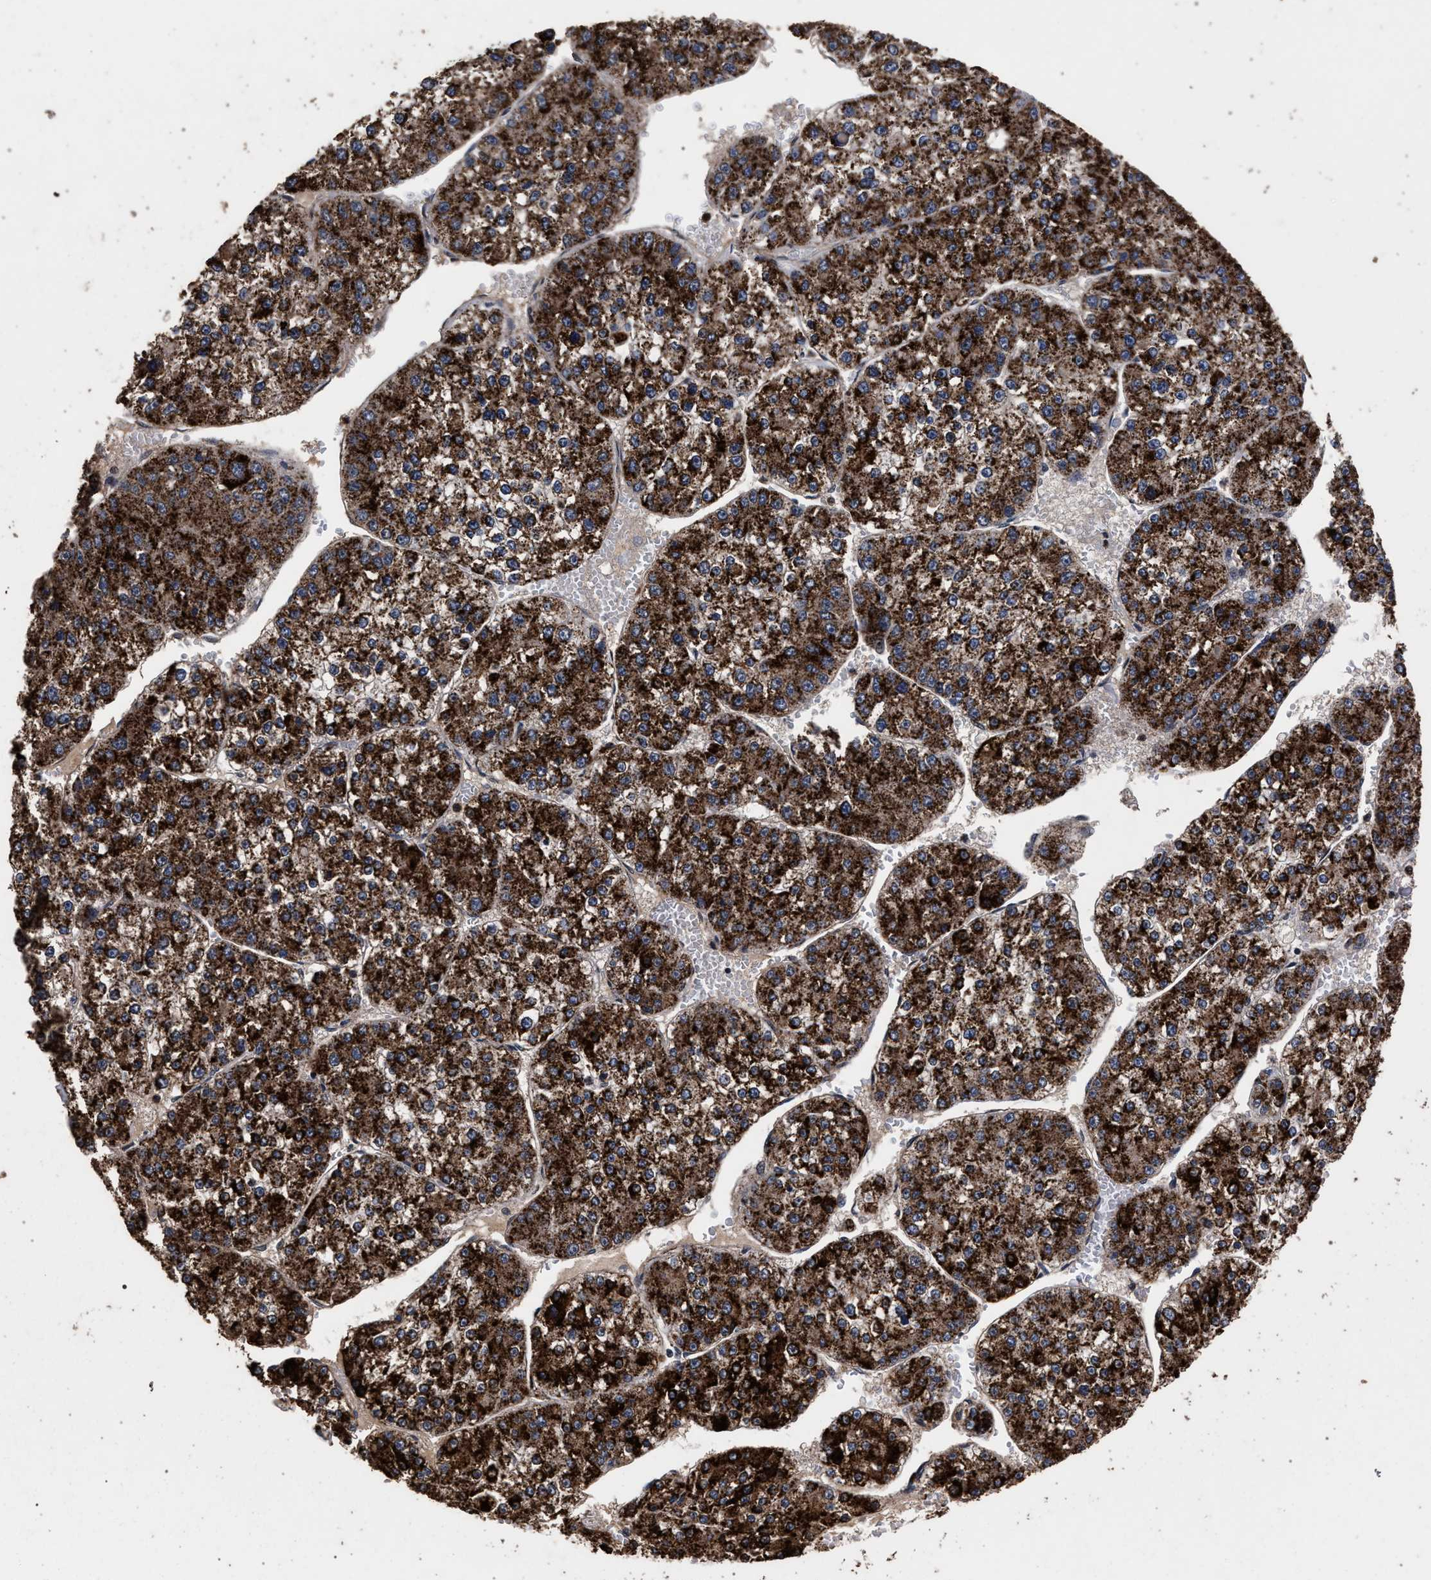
{"staining": {"intensity": "strong", "quantity": ">75%", "location": "cytoplasmic/membranous"}, "tissue": "liver cancer", "cell_type": "Tumor cells", "image_type": "cancer", "snomed": [{"axis": "morphology", "description": "Carcinoma, Hepatocellular, NOS"}, {"axis": "topography", "description": "Liver"}], "caption": "This image reveals immunohistochemistry (IHC) staining of human liver cancer, with high strong cytoplasmic/membranous expression in approximately >75% of tumor cells.", "gene": "ACOX1", "patient": {"sex": "female", "age": 73}}